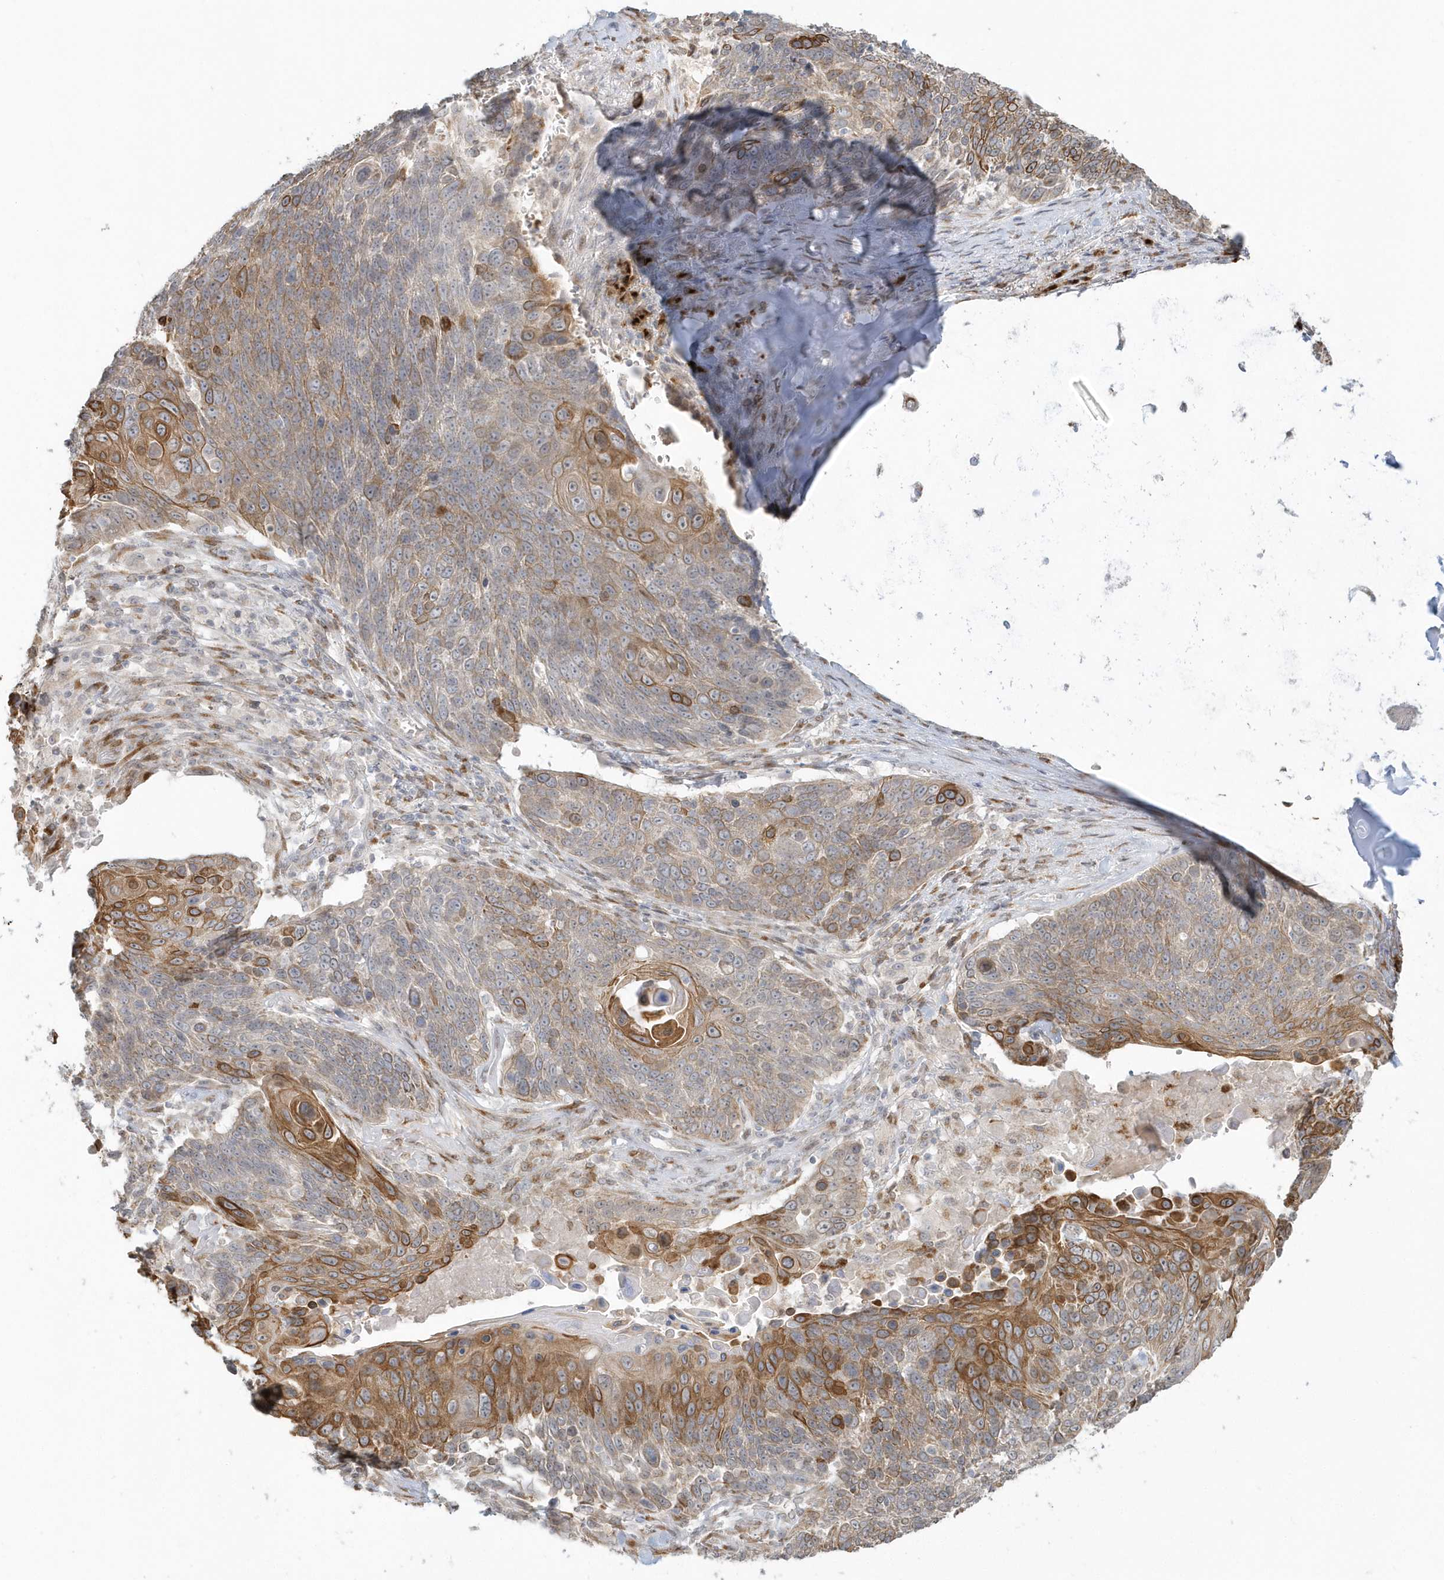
{"staining": {"intensity": "moderate", "quantity": "25%-75%", "location": "cytoplasmic/membranous"}, "tissue": "lung cancer", "cell_type": "Tumor cells", "image_type": "cancer", "snomed": [{"axis": "morphology", "description": "Squamous cell carcinoma, NOS"}, {"axis": "topography", "description": "Lung"}], "caption": "Lung cancer stained for a protein (brown) shows moderate cytoplasmic/membranous positive expression in about 25%-75% of tumor cells.", "gene": "DHFR", "patient": {"sex": "male", "age": 66}}